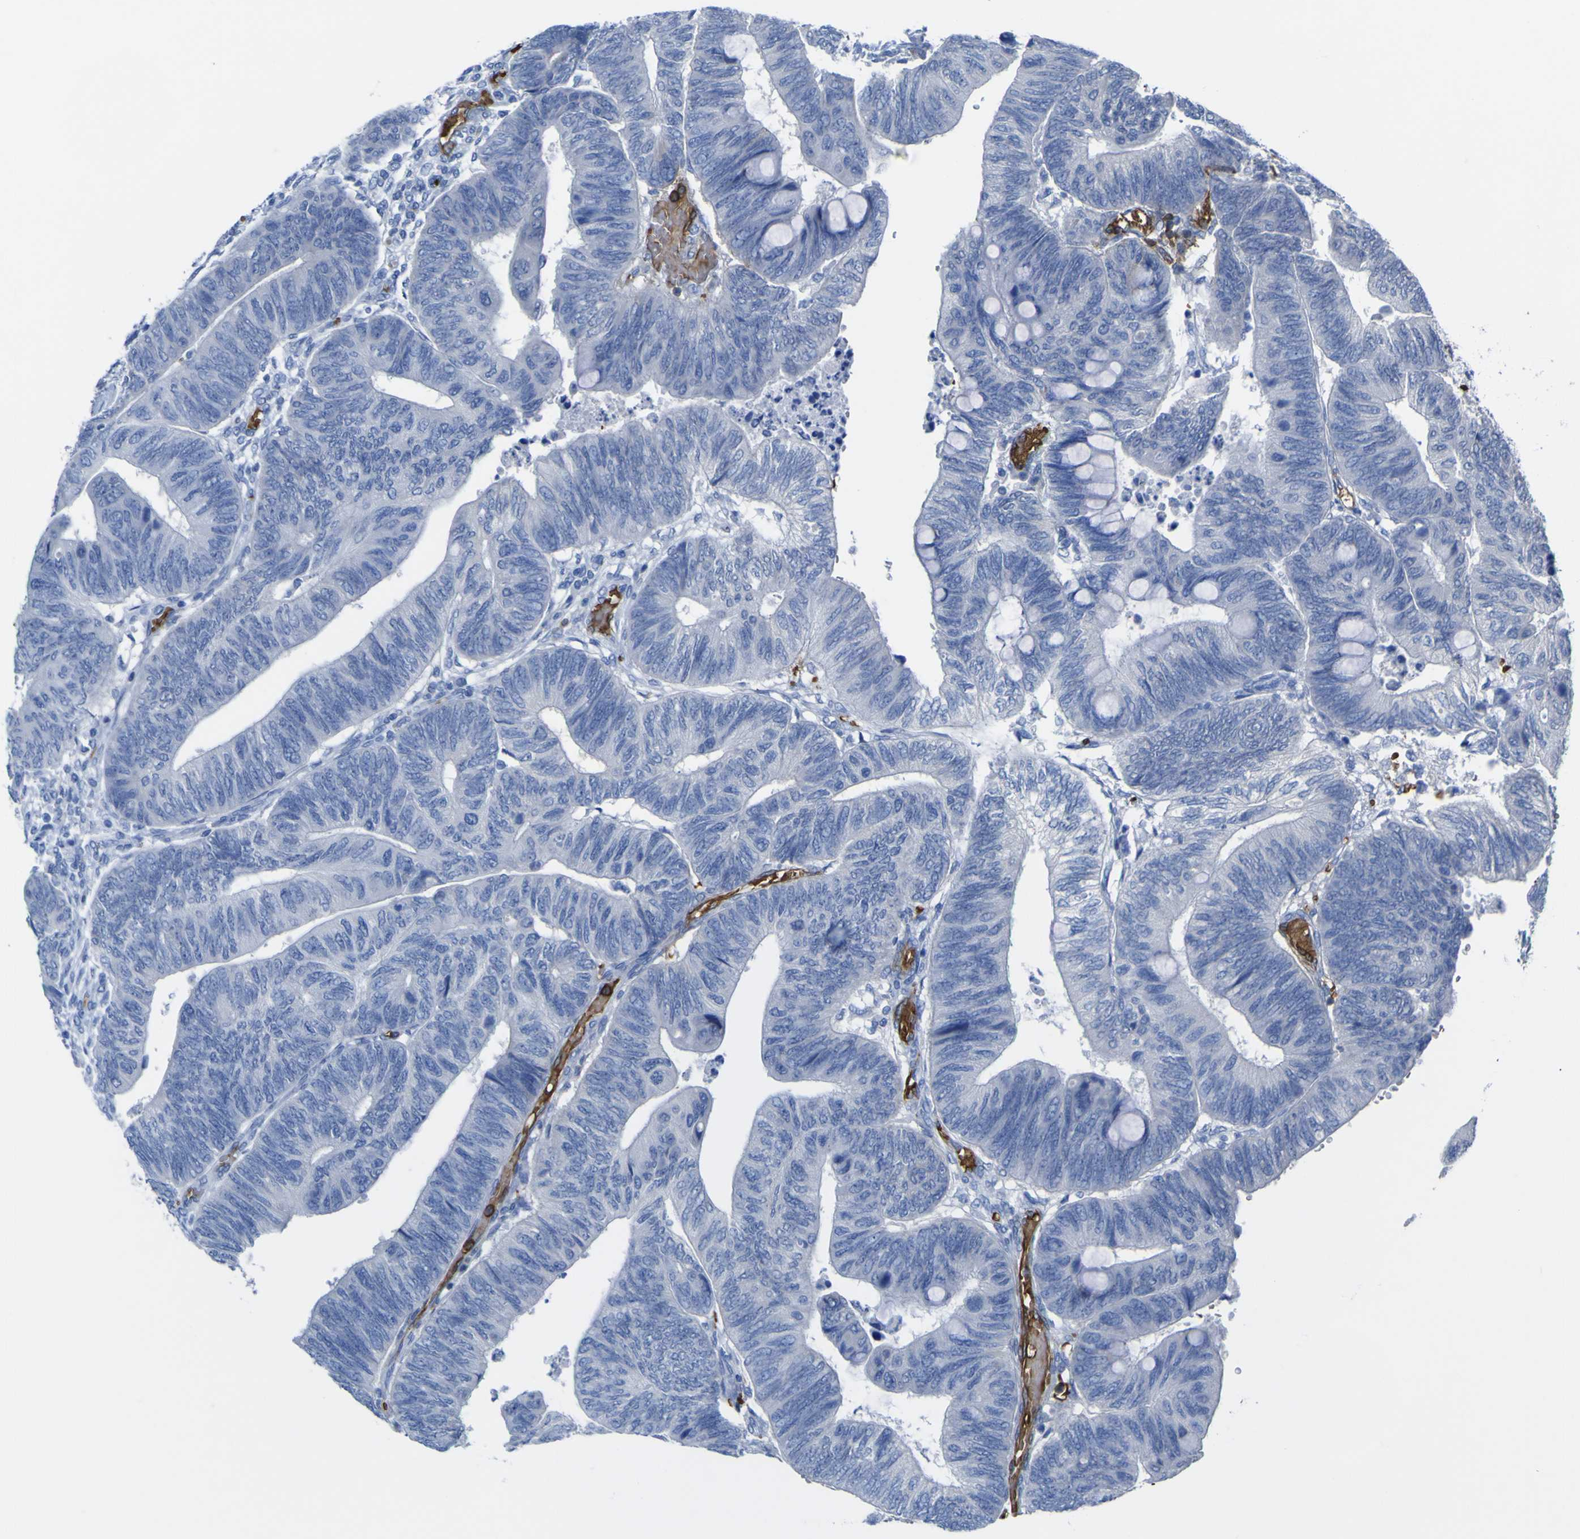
{"staining": {"intensity": "negative", "quantity": "none", "location": "none"}, "tissue": "colorectal cancer", "cell_type": "Tumor cells", "image_type": "cancer", "snomed": [{"axis": "morphology", "description": "Normal tissue, NOS"}, {"axis": "morphology", "description": "Adenocarcinoma, NOS"}, {"axis": "topography", "description": "Rectum"}, {"axis": "topography", "description": "Peripheral nerve tissue"}], "caption": "Colorectal cancer was stained to show a protein in brown. There is no significant positivity in tumor cells.", "gene": "GCM1", "patient": {"sex": "male", "age": 92}}